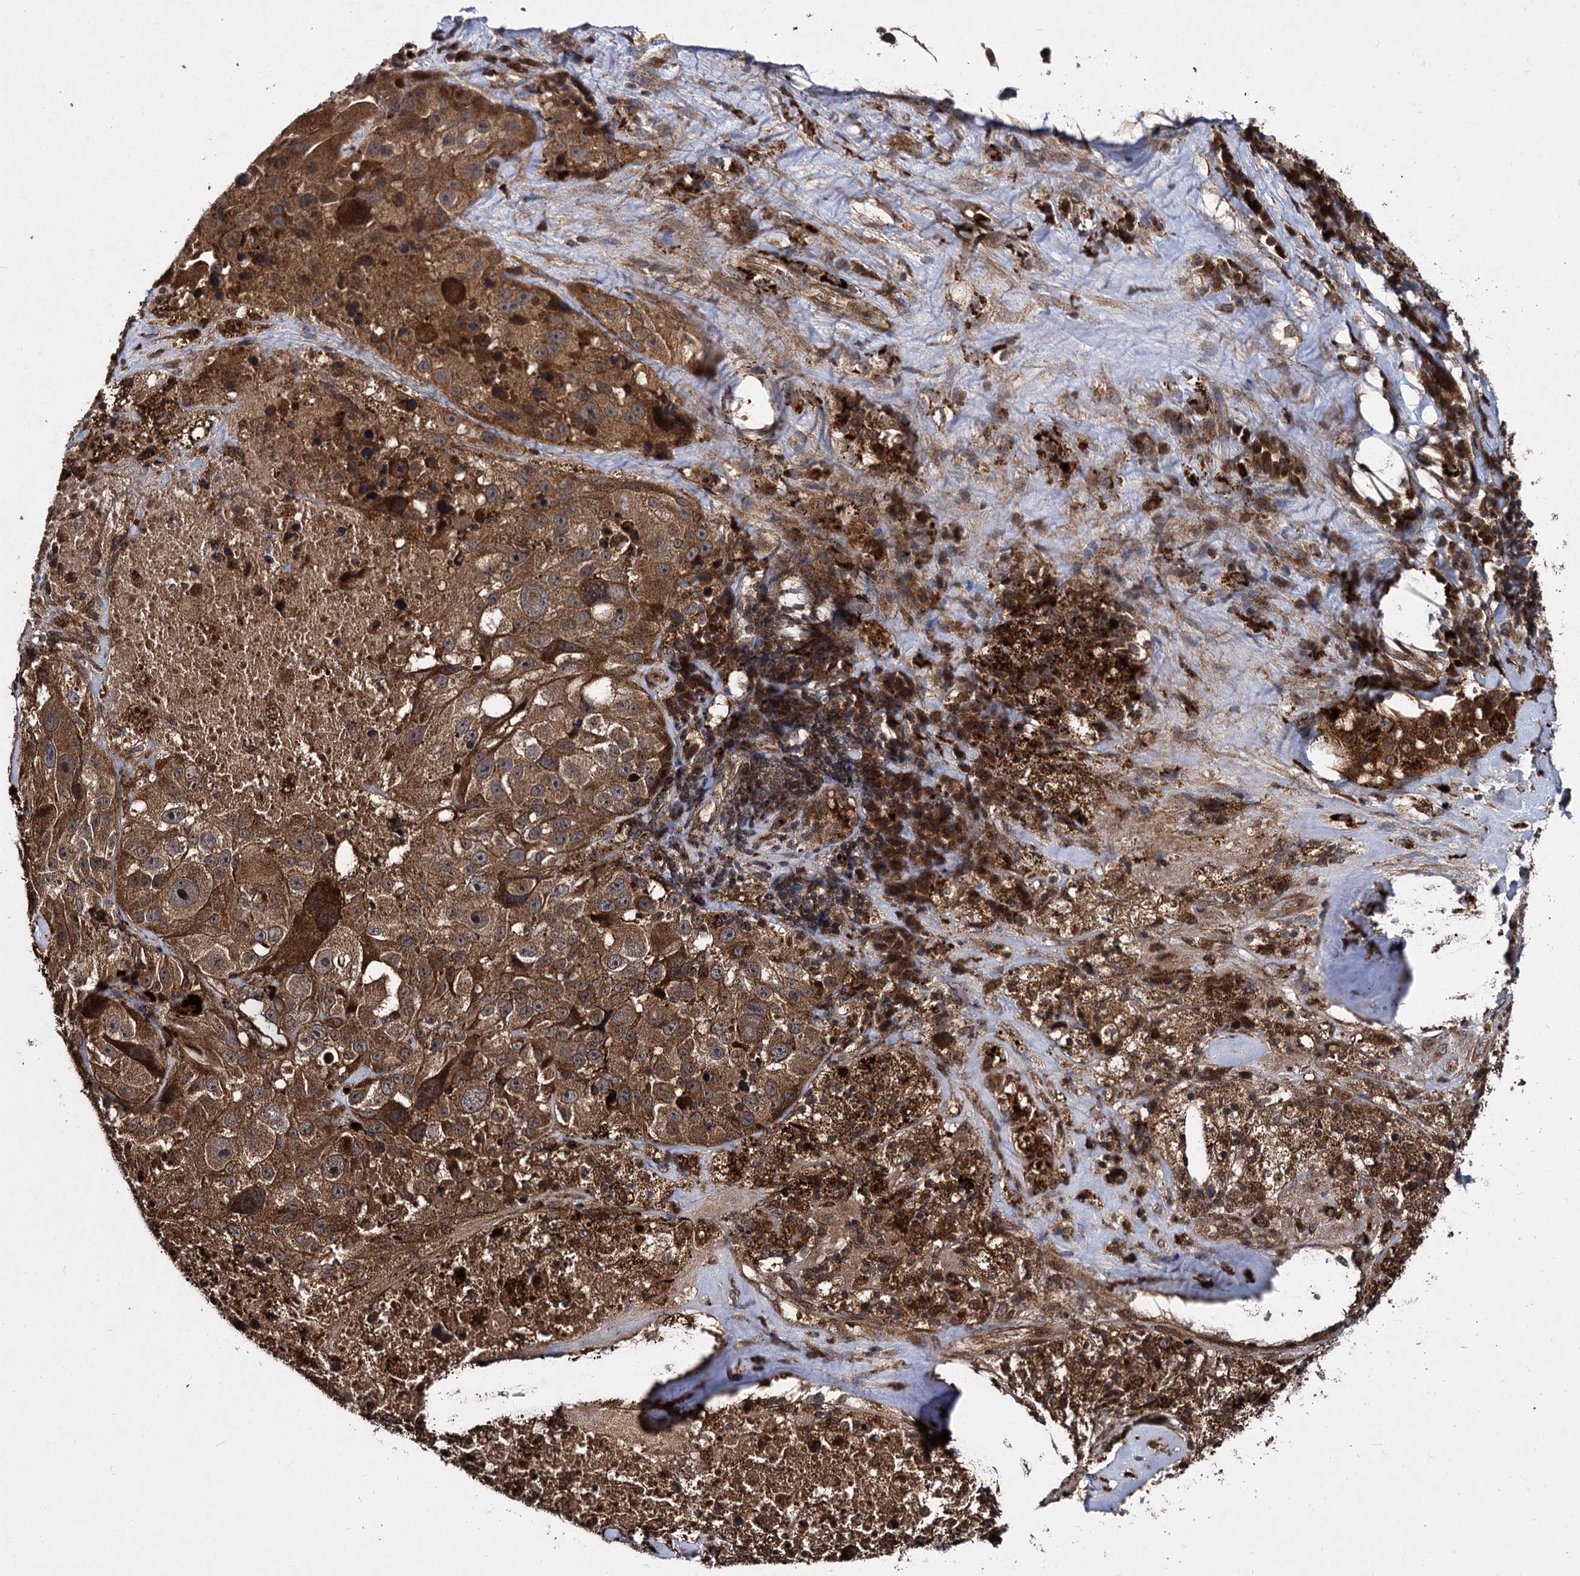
{"staining": {"intensity": "moderate", "quantity": ">75%", "location": "cytoplasmic/membranous"}, "tissue": "melanoma", "cell_type": "Tumor cells", "image_type": "cancer", "snomed": [{"axis": "morphology", "description": "Malignant melanoma, Metastatic site"}, {"axis": "topography", "description": "Lymph node"}], "caption": "High-power microscopy captured an IHC image of malignant melanoma (metastatic site), revealing moderate cytoplasmic/membranous positivity in approximately >75% of tumor cells. (Brightfield microscopy of DAB IHC at high magnification).", "gene": "BCL2L2", "patient": {"sex": "male", "age": 62}}